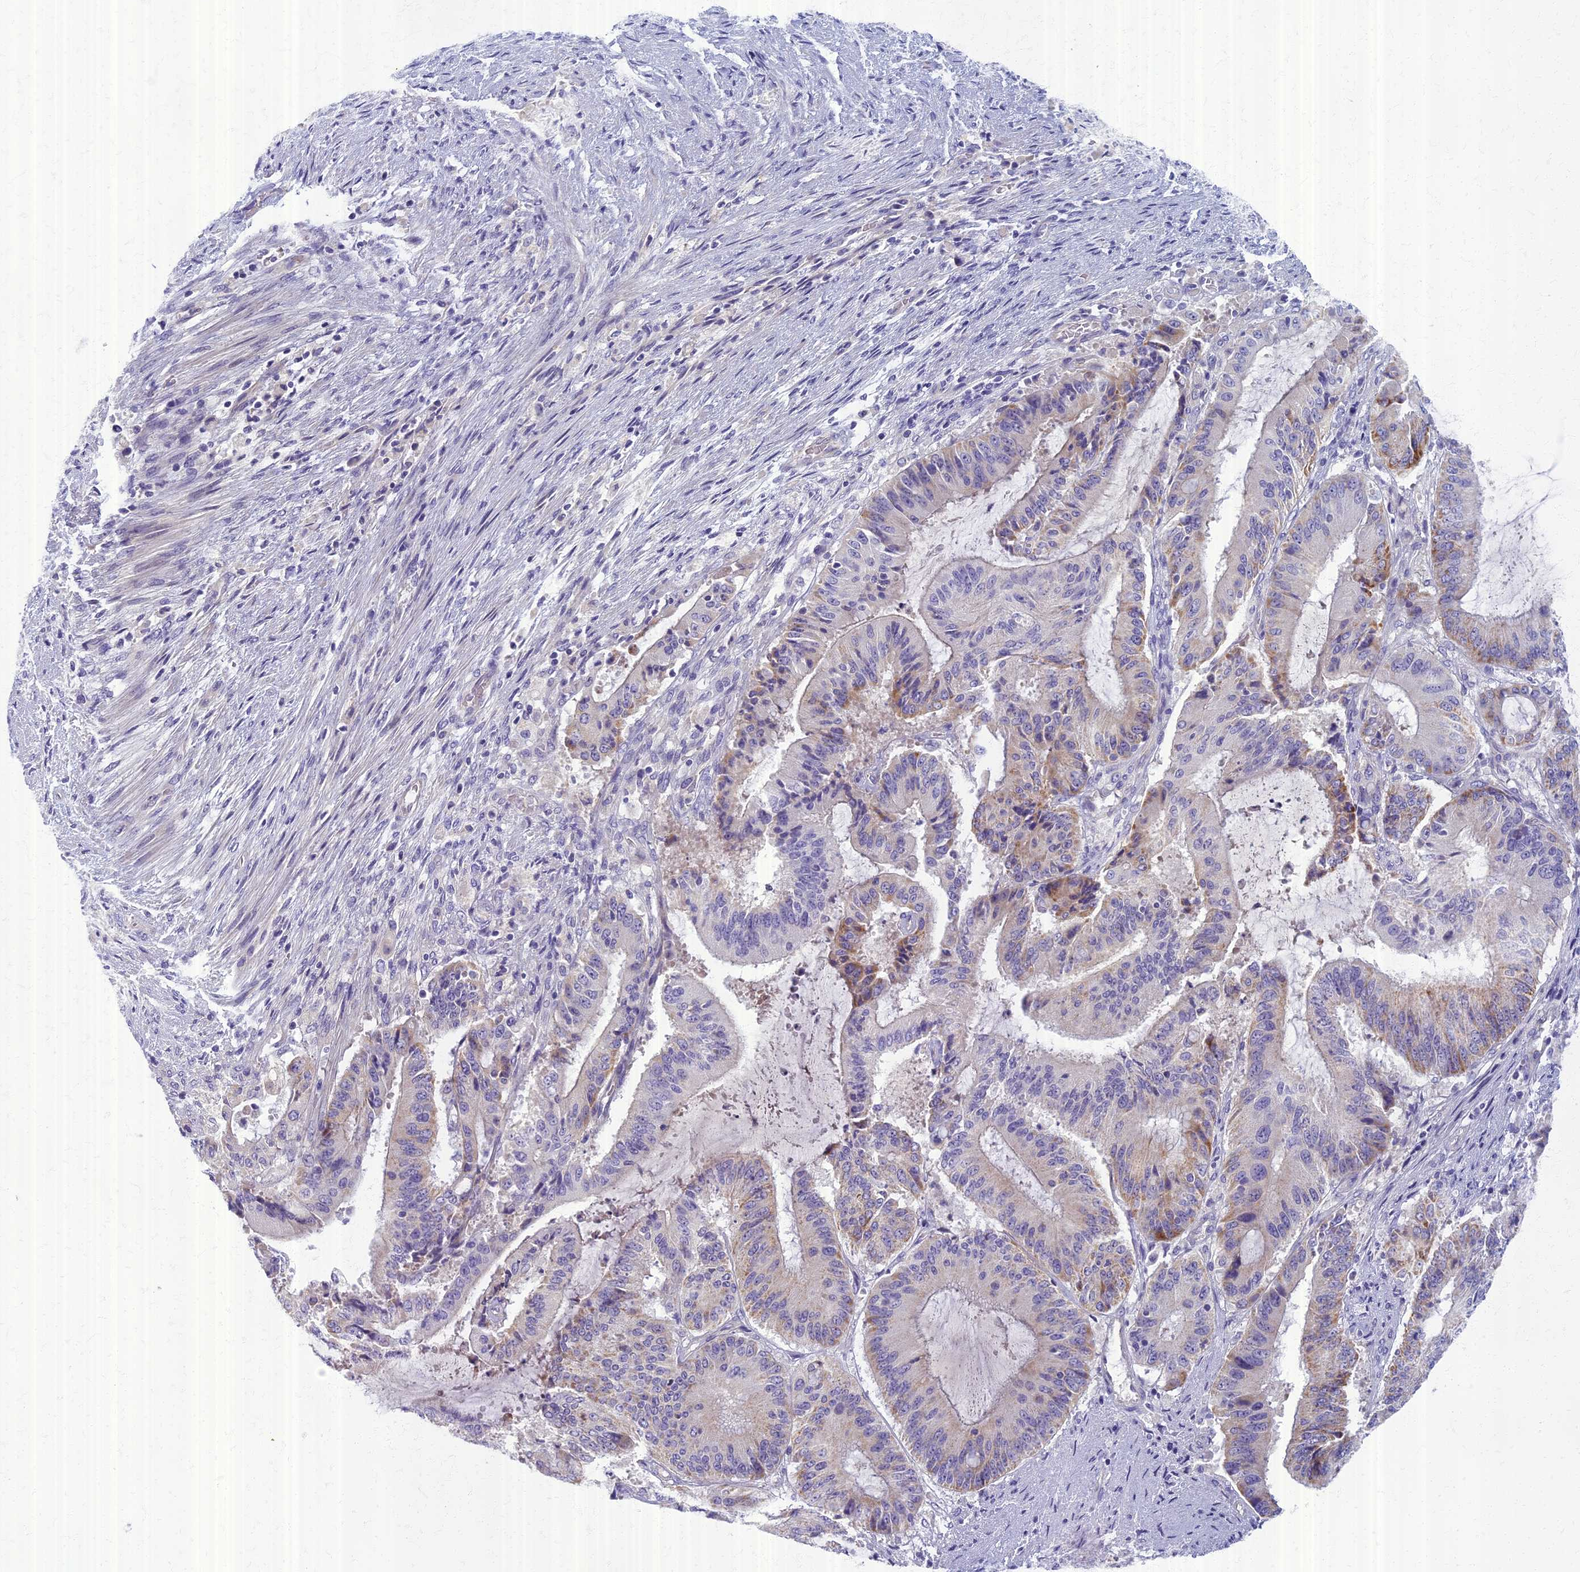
{"staining": {"intensity": "moderate", "quantity": "<25%", "location": "cytoplasmic/membranous"}, "tissue": "liver cancer", "cell_type": "Tumor cells", "image_type": "cancer", "snomed": [{"axis": "morphology", "description": "Normal tissue, NOS"}, {"axis": "morphology", "description": "Cholangiocarcinoma"}, {"axis": "topography", "description": "Liver"}, {"axis": "topography", "description": "Peripheral nerve tissue"}], "caption": "DAB (3,3'-diaminobenzidine) immunohistochemical staining of human liver cancer displays moderate cytoplasmic/membranous protein expression in about <25% of tumor cells.", "gene": "AP4E1", "patient": {"sex": "female", "age": 73}}